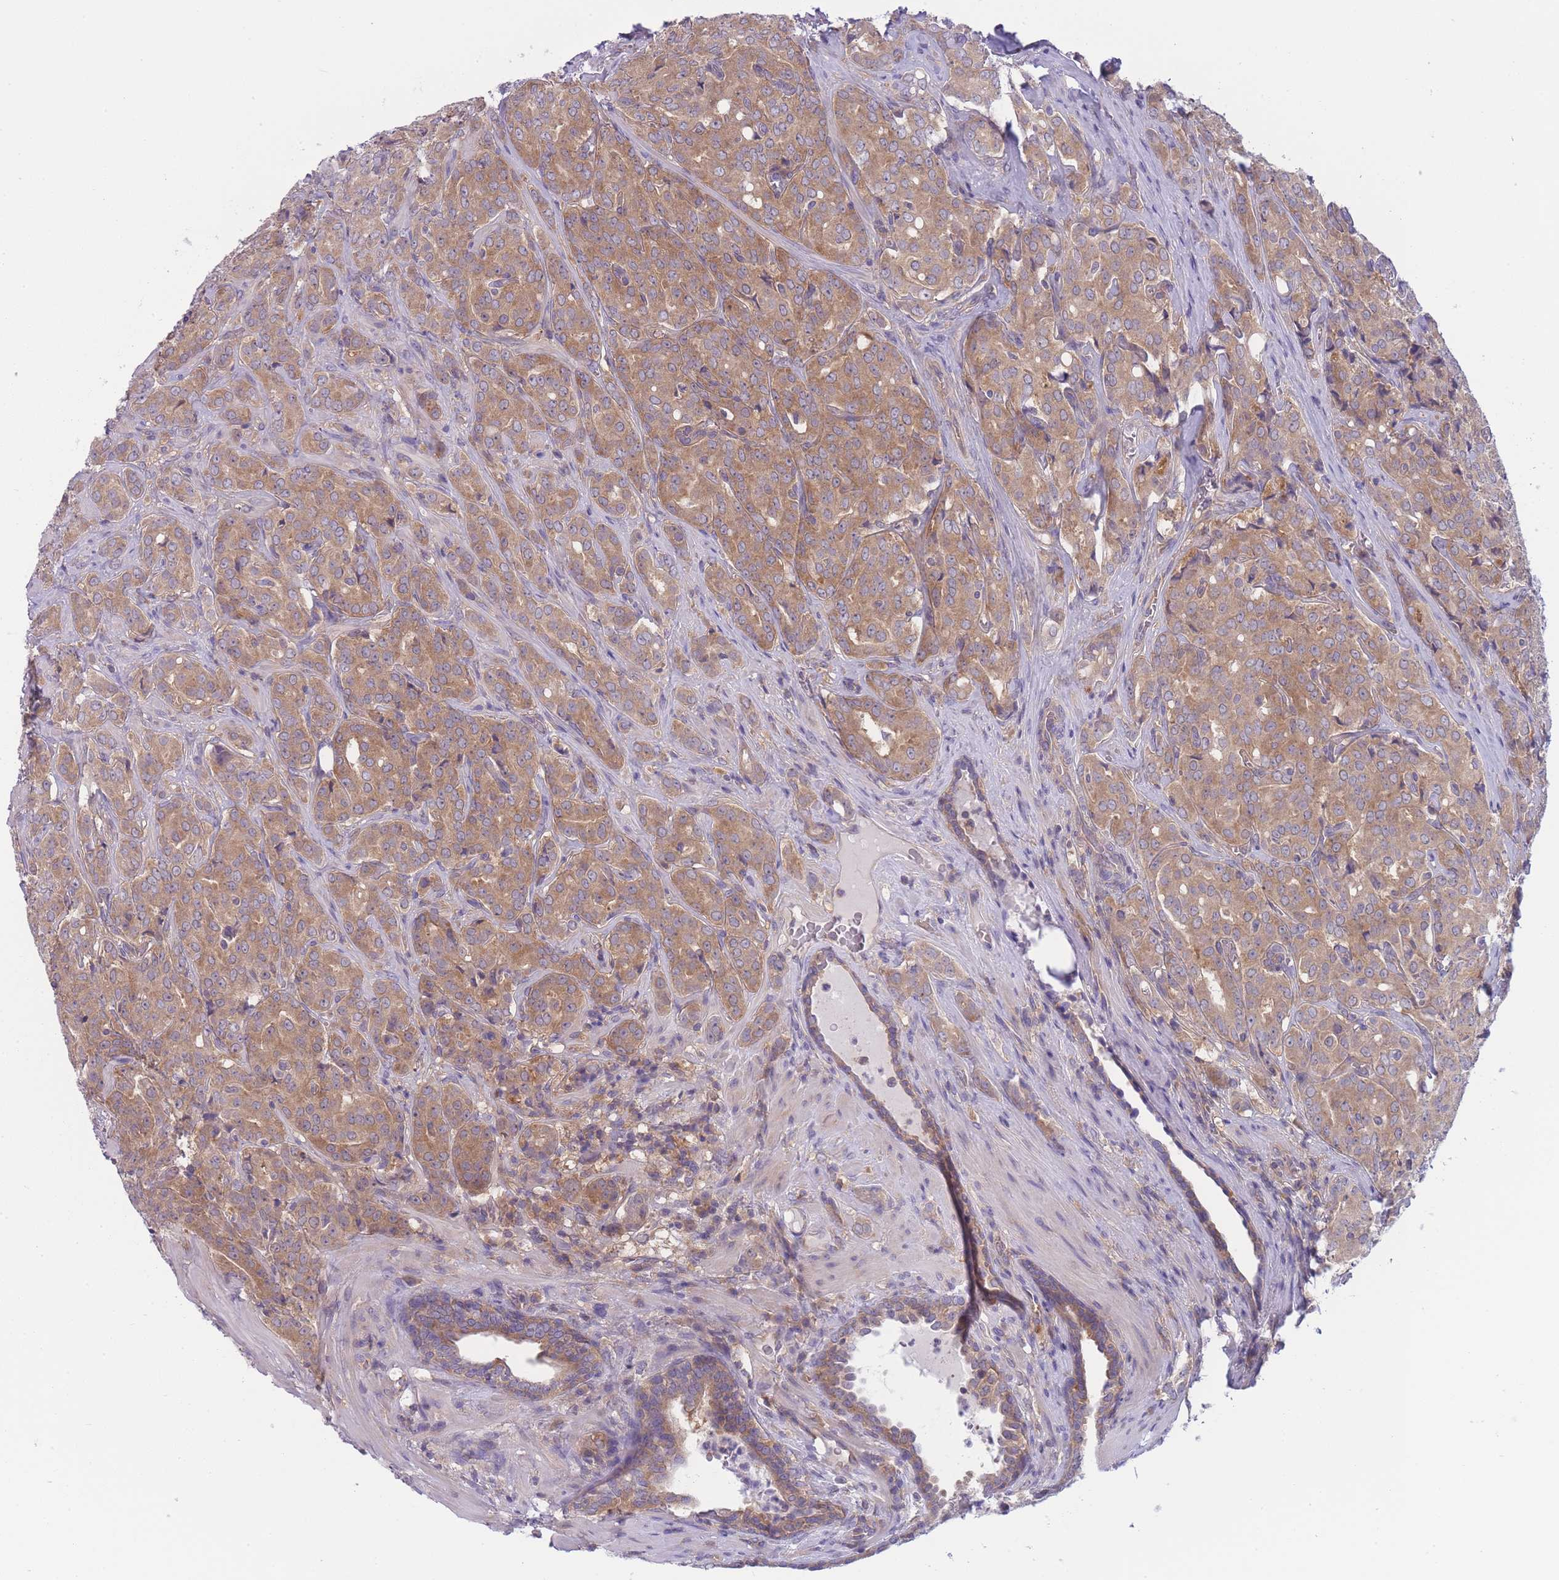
{"staining": {"intensity": "moderate", "quantity": ">75%", "location": "cytoplasmic/membranous"}, "tissue": "prostate cancer", "cell_type": "Tumor cells", "image_type": "cancer", "snomed": [{"axis": "morphology", "description": "Adenocarcinoma, High grade"}, {"axis": "topography", "description": "Prostate"}], "caption": "Tumor cells exhibit medium levels of moderate cytoplasmic/membranous positivity in about >75% of cells in prostate cancer. The protein is shown in brown color, while the nuclei are stained blue.", "gene": "PFDN6", "patient": {"sex": "male", "age": 68}}